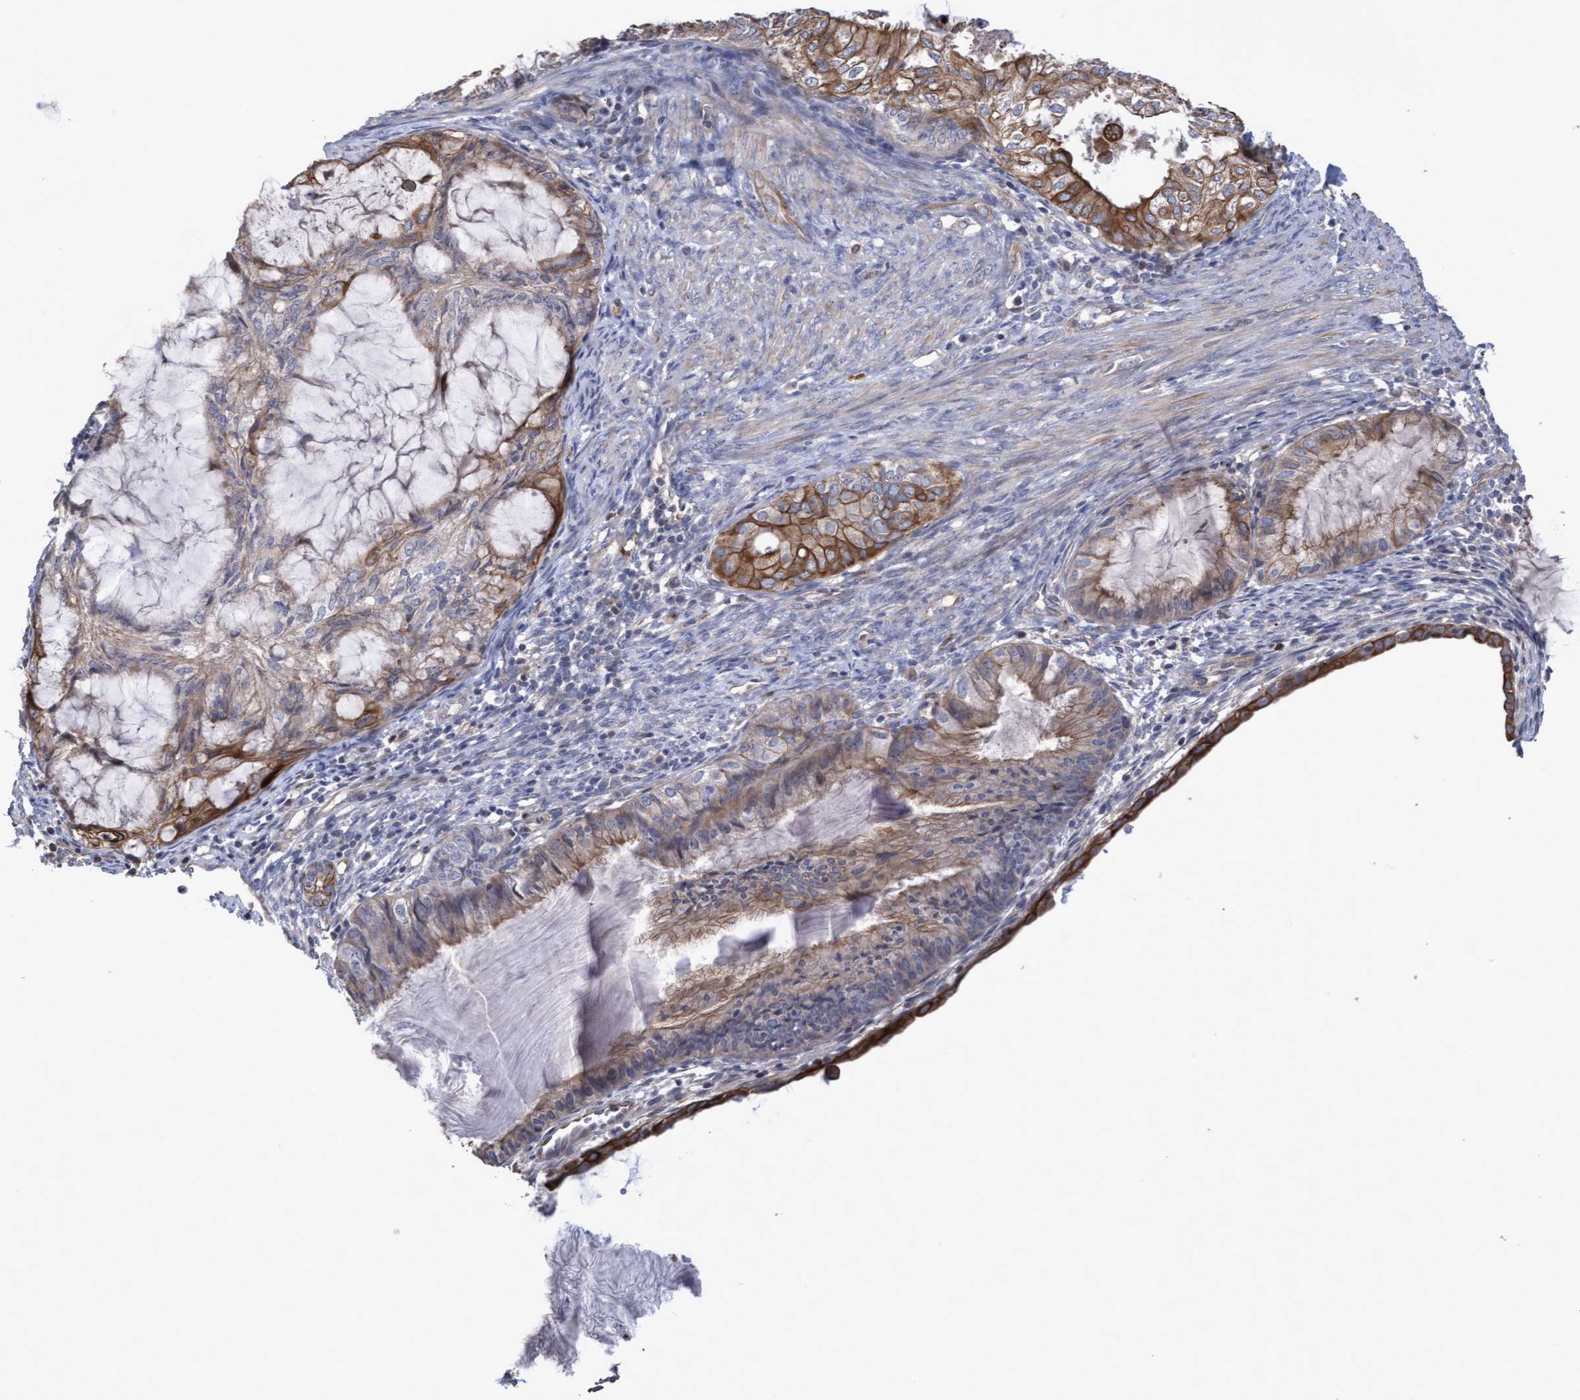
{"staining": {"intensity": "moderate", "quantity": ">75%", "location": "cytoplasmic/membranous"}, "tissue": "cervical cancer", "cell_type": "Tumor cells", "image_type": "cancer", "snomed": [{"axis": "morphology", "description": "Normal tissue, NOS"}, {"axis": "morphology", "description": "Adenocarcinoma, NOS"}, {"axis": "topography", "description": "Cervix"}, {"axis": "topography", "description": "Endometrium"}], "caption": "The micrograph exhibits immunohistochemical staining of cervical cancer (adenocarcinoma). There is moderate cytoplasmic/membranous expression is seen in about >75% of tumor cells.", "gene": "KRT24", "patient": {"sex": "female", "age": 86}}